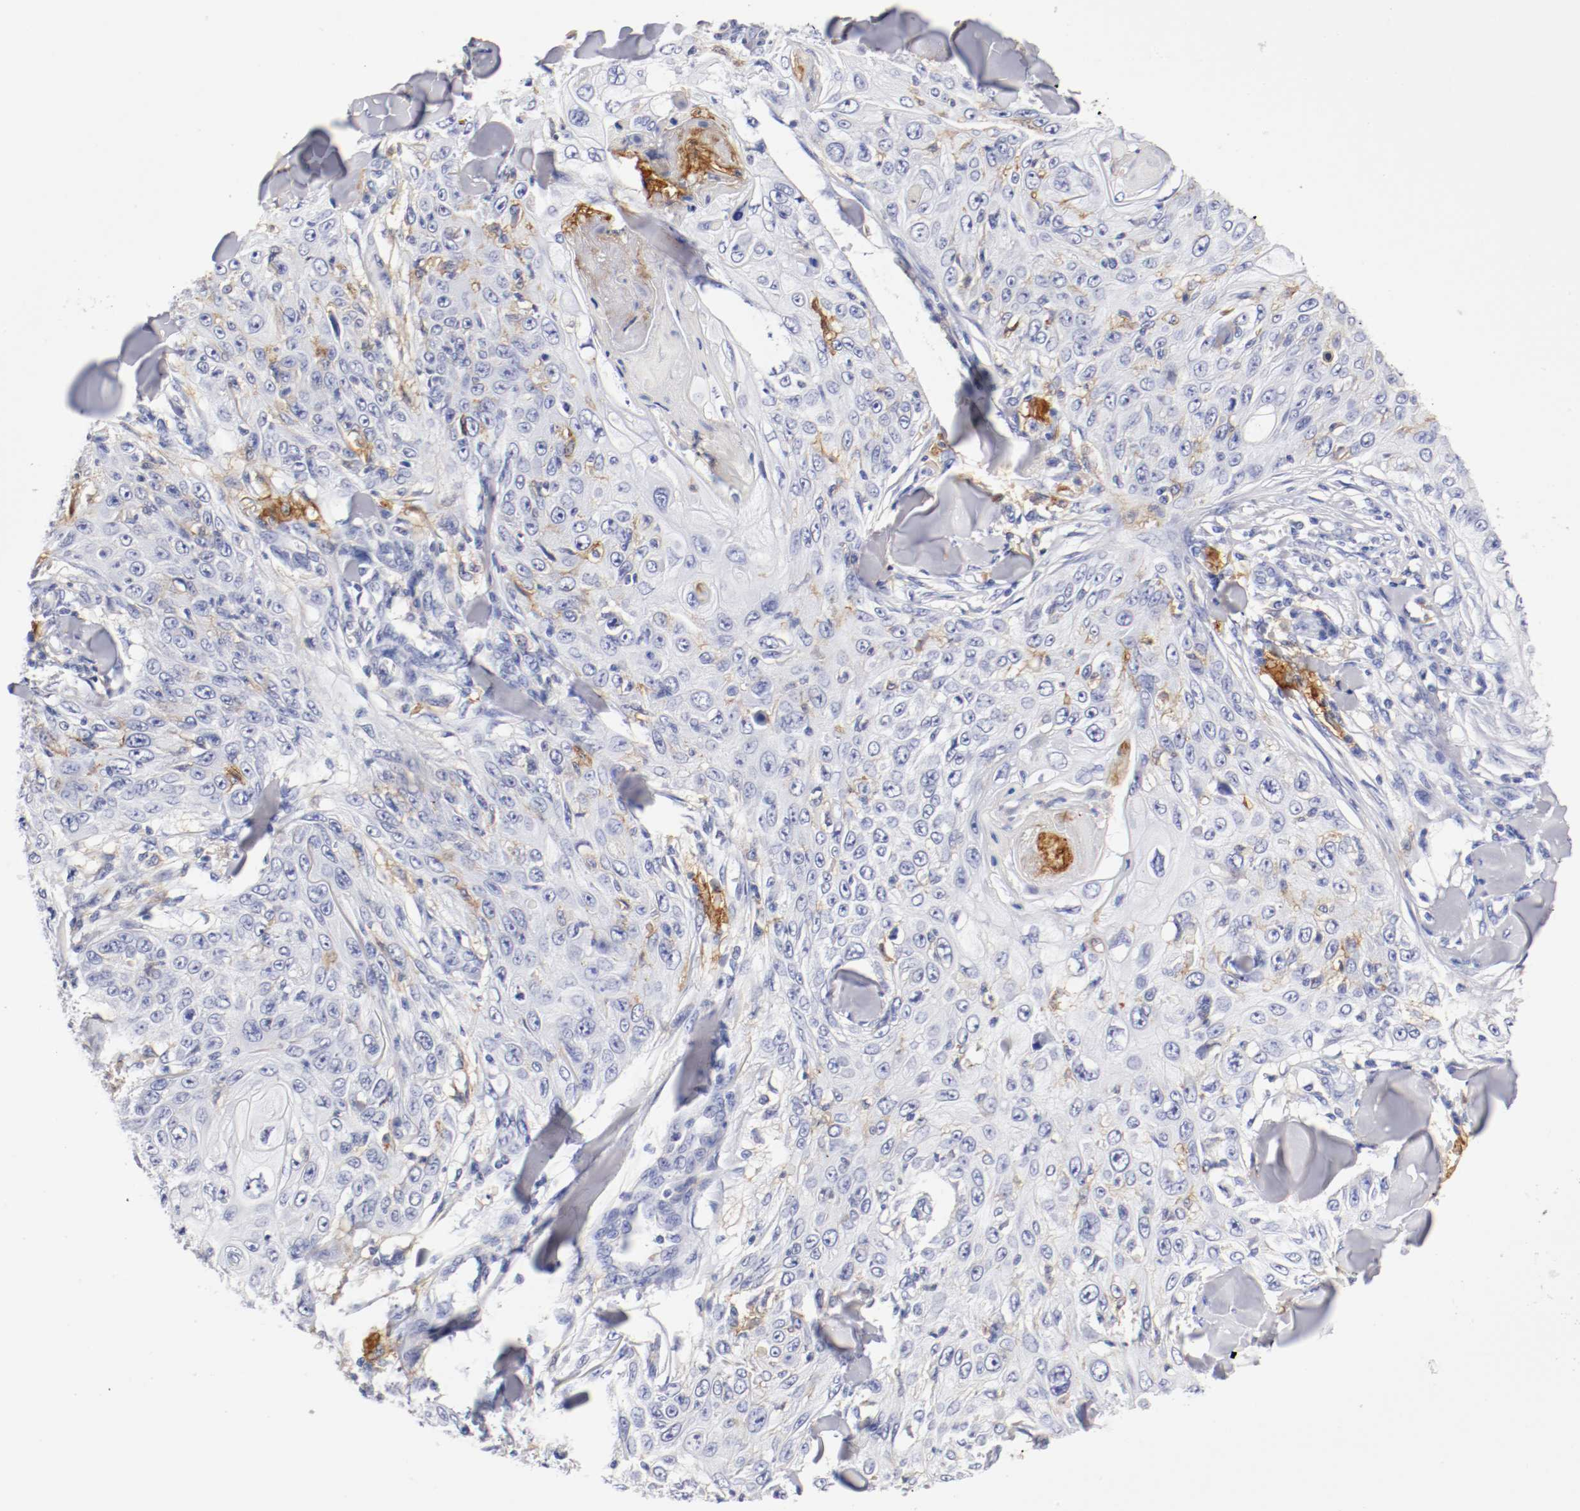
{"staining": {"intensity": "negative", "quantity": "none", "location": "none"}, "tissue": "skin cancer", "cell_type": "Tumor cells", "image_type": "cancer", "snomed": [{"axis": "morphology", "description": "Squamous cell carcinoma, NOS"}, {"axis": "topography", "description": "Skin"}], "caption": "Immunohistochemical staining of skin cancer shows no significant positivity in tumor cells.", "gene": "ITGAX", "patient": {"sex": "male", "age": 86}}